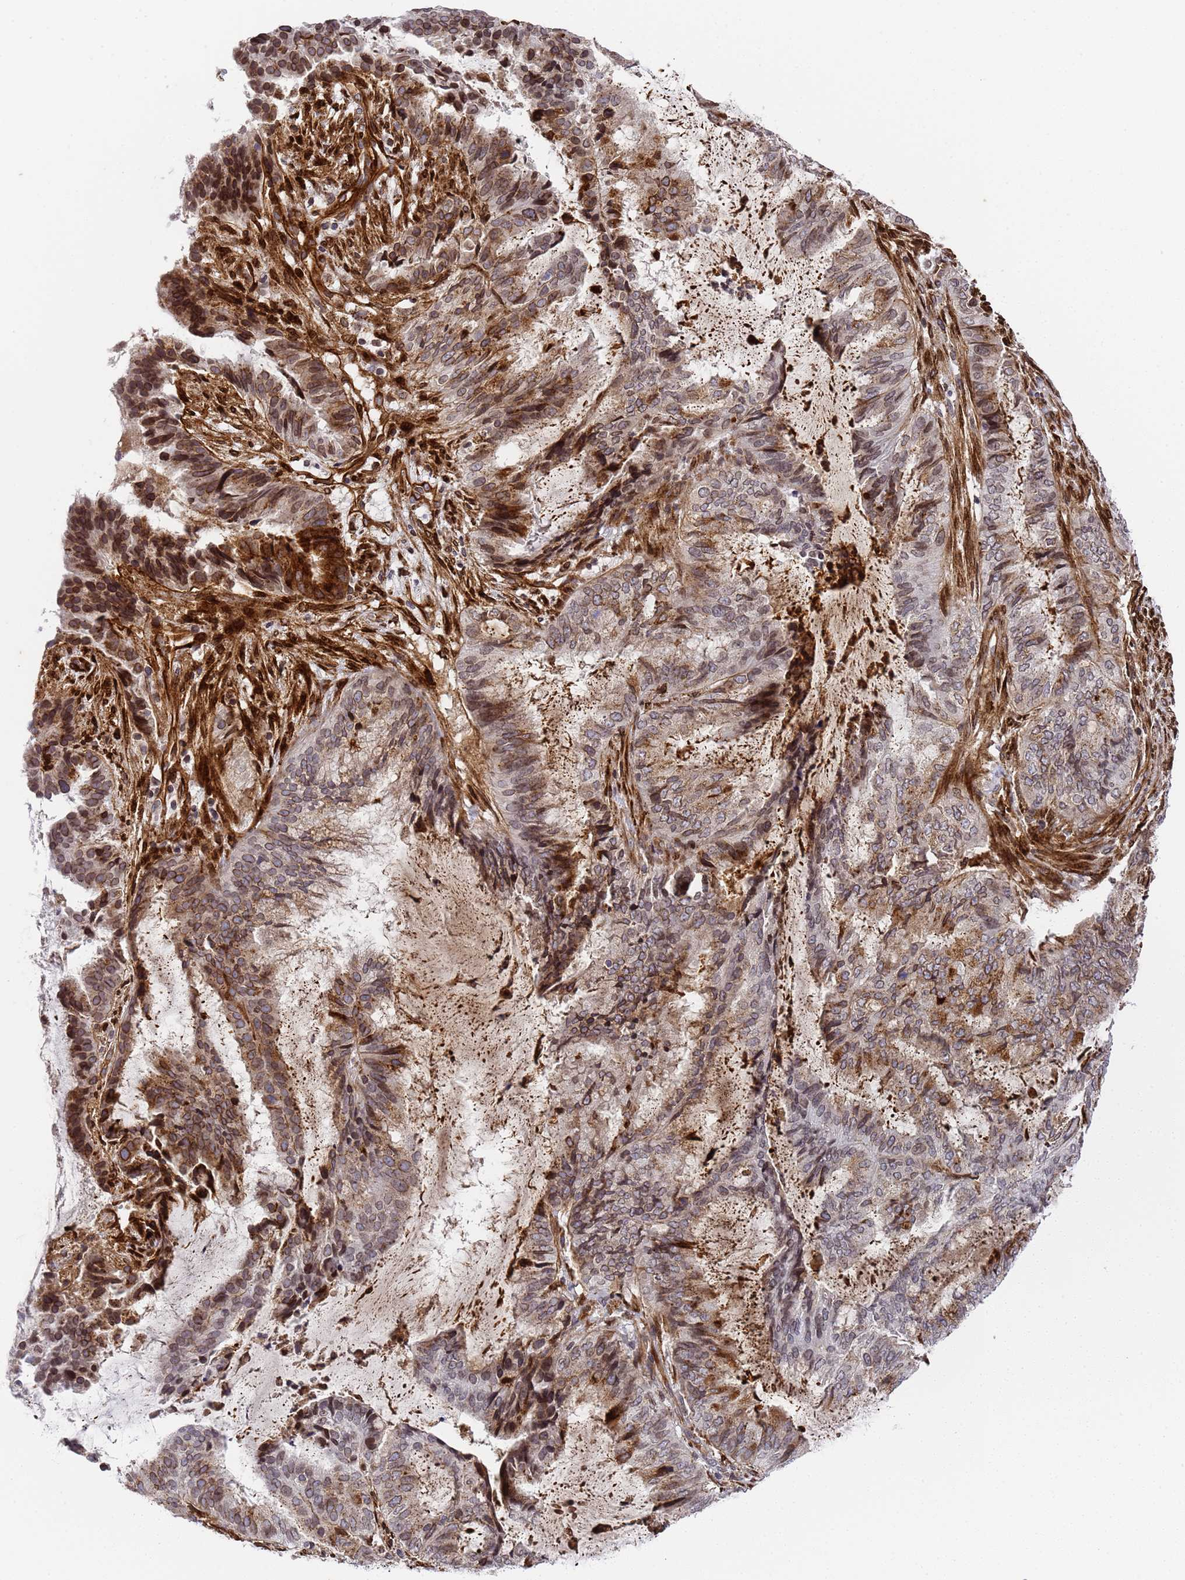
{"staining": {"intensity": "moderate", "quantity": "25%-75%", "location": "cytoplasmic/membranous,nuclear"}, "tissue": "endometrial cancer", "cell_type": "Tumor cells", "image_type": "cancer", "snomed": [{"axis": "morphology", "description": "Adenocarcinoma, NOS"}, {"axis": "topography", "description": "Endometrium"}], "caption": "Immunohistochemistry staining of endometrial cancer (adenocarcinoma), which demonstrates medium levels of moderate cytoplasmic/membranous and nuclear expression in approximately 25%-75% of tumor cells indicating moderate cytoplasmic/membranous and nuclear protein staining. The staining was performed using DAB (3,3'-diaminobenzidine) (brown) for protein detection and nuclei were counterstained in hematoxylin (blue).", "gene": "IGFBP7", "patient": {"sex": "female", "age": 51}}